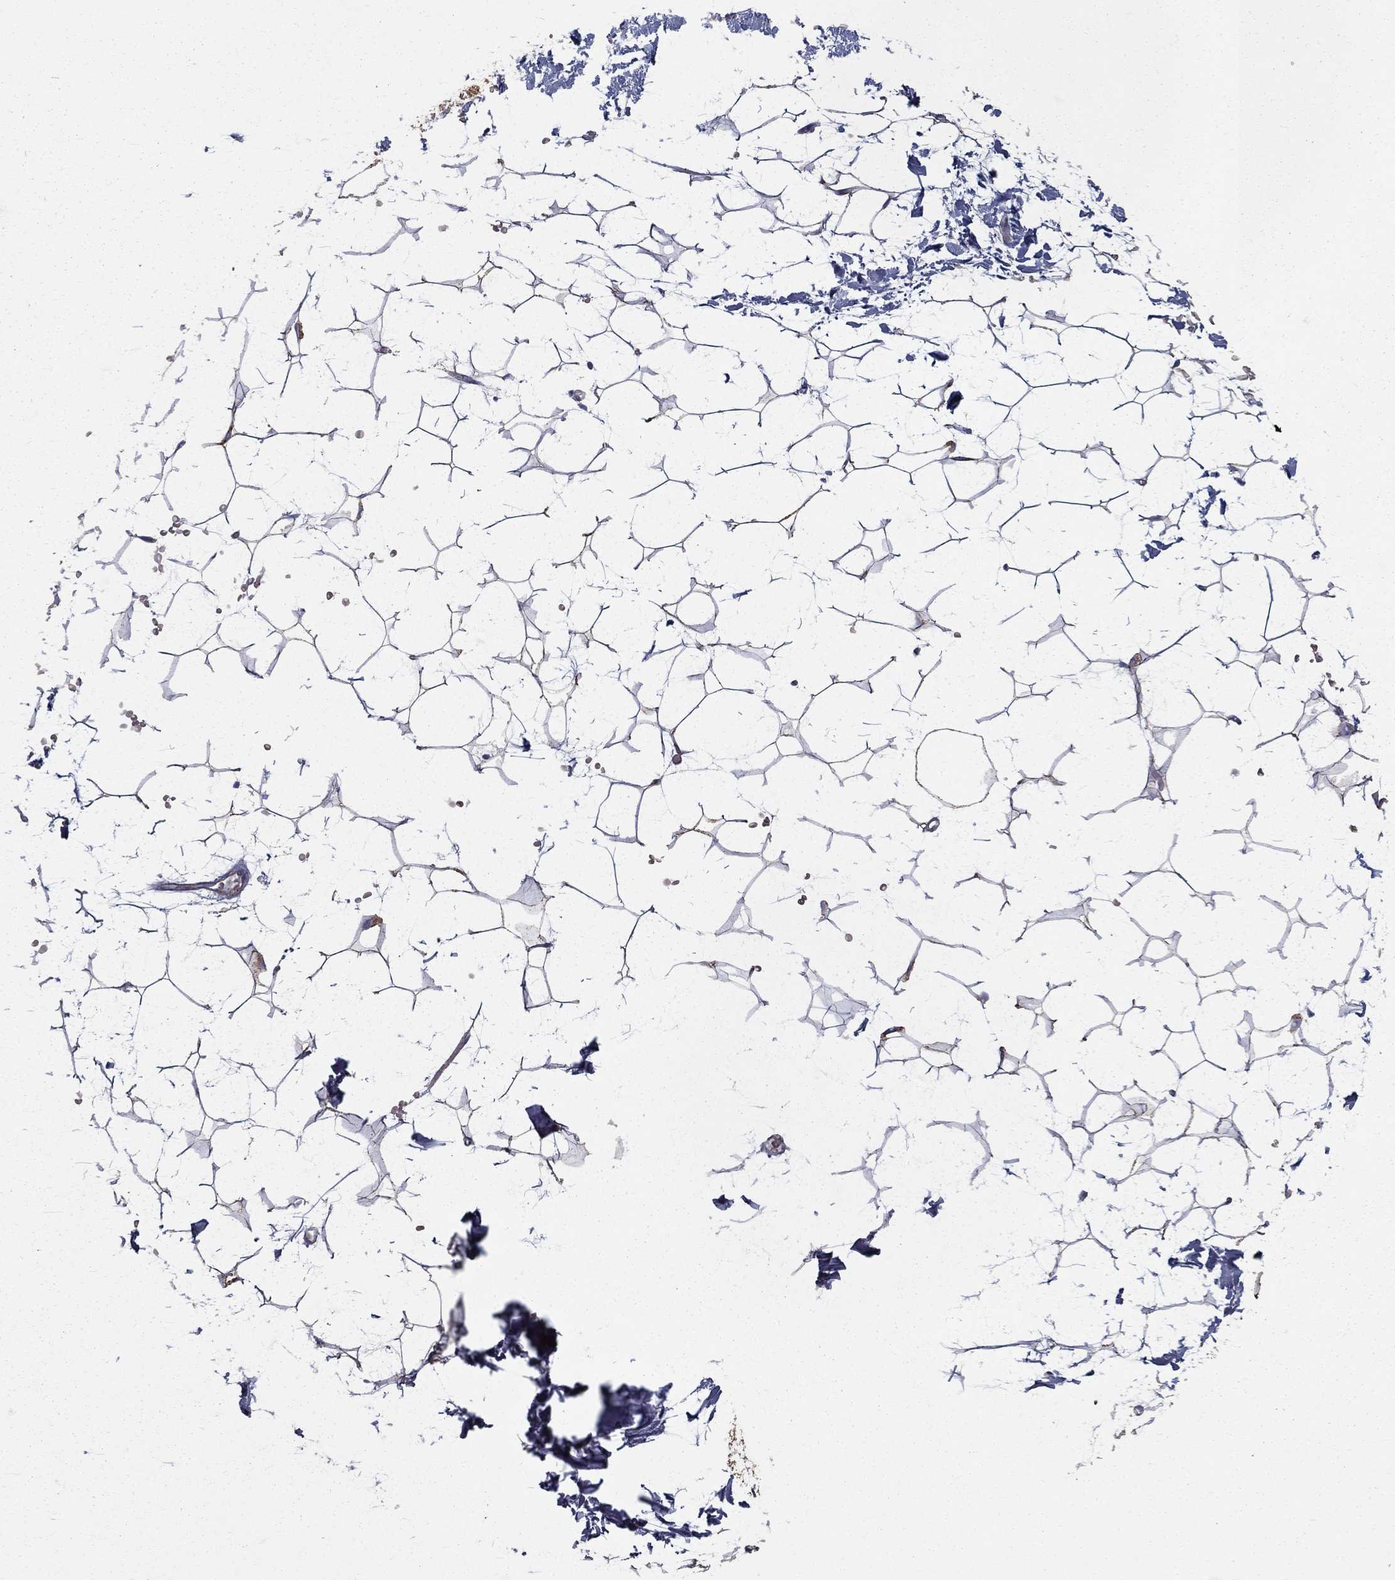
{"staining": {"intensity": "moderate", "quantity": "25%-75%", "location": "cytoplasmic/membranous"}, "tissue": "adipose tissue", "cell_type": "Adipocytes", "image_type": "normal", "snomed": [{"axis": "morphology", "description": "Normal tissue, NOS"}, {"axis": "topography", "description": "Skin"}, {"axis": "topography", "description": "Peripheral nerve tissue"}], "caption": "A high-resolution micrograph shows IHC staining of normal adipose tissue, which displays moderate cytoplasmic/membranous expression in approximately 25%-75% of adipocytes. (brown staining indicates protein expression, while blue staining denotes nuclei).", "gene": "GCSH", "patient": {"sex": "female", "age": 56}}